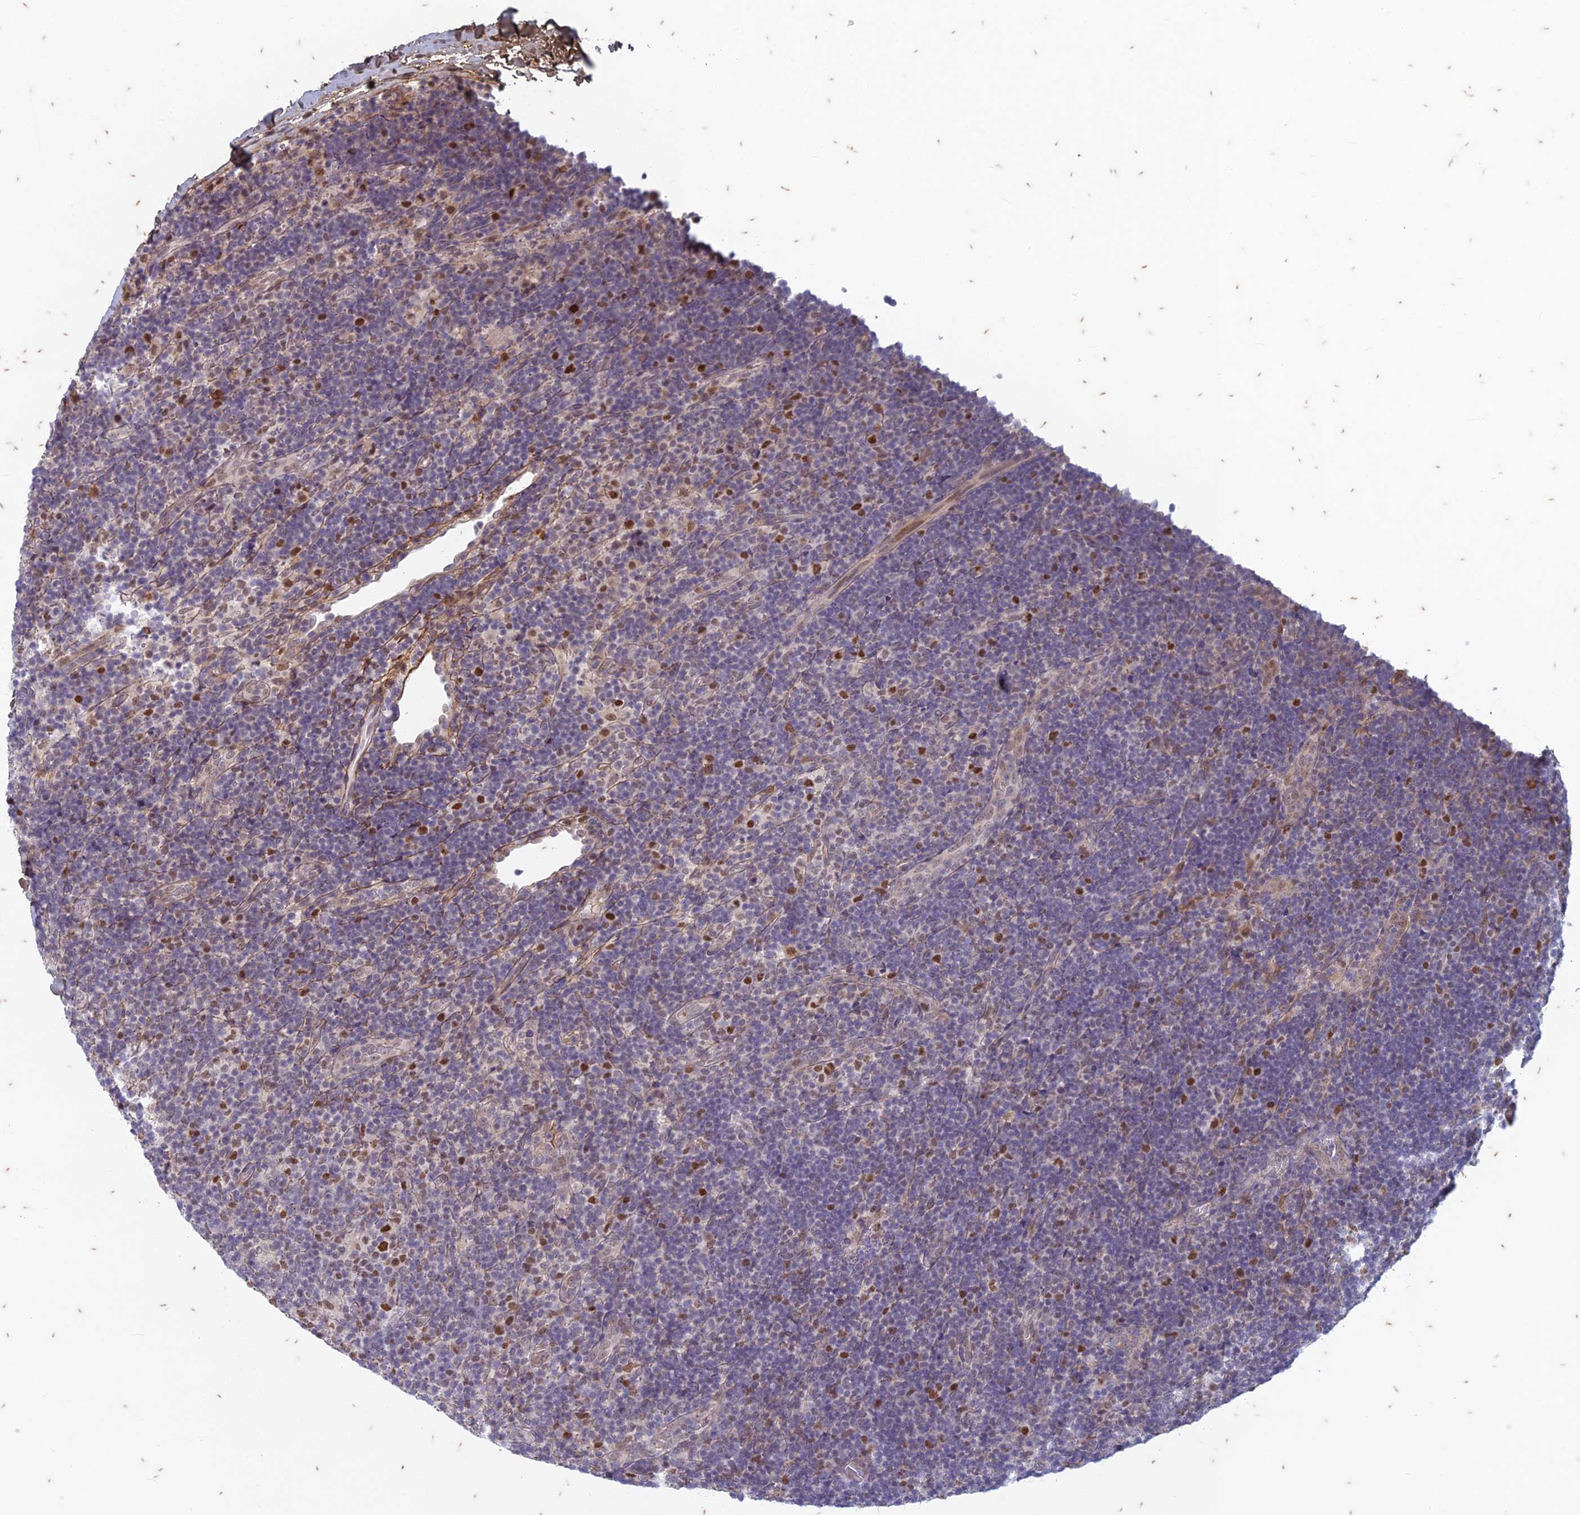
{"staining": {"intensity": "strong", "quantity": ">75%", "location": "nuclear"}, "tissue": "lymphoma", "cell_type": "Tumor cells", "image_type": "cancer", "snomed": [{"axis": "morphology", "description": "Hodgkin's disease, NOS"}, {"axis": "topography", "description": "Lymph node"}], "caption": "The micrograph exhibits staining of Hodgkin's disease, revealing strong nuclear protein positivity (brown color) within tumor cells. (DAB (3,3'-diaminobenzidine) = brown stain, brightfield microscopy at high magnification).", "gene": "PABPN1L", "patient": {"sex": "female", "age": 57}}